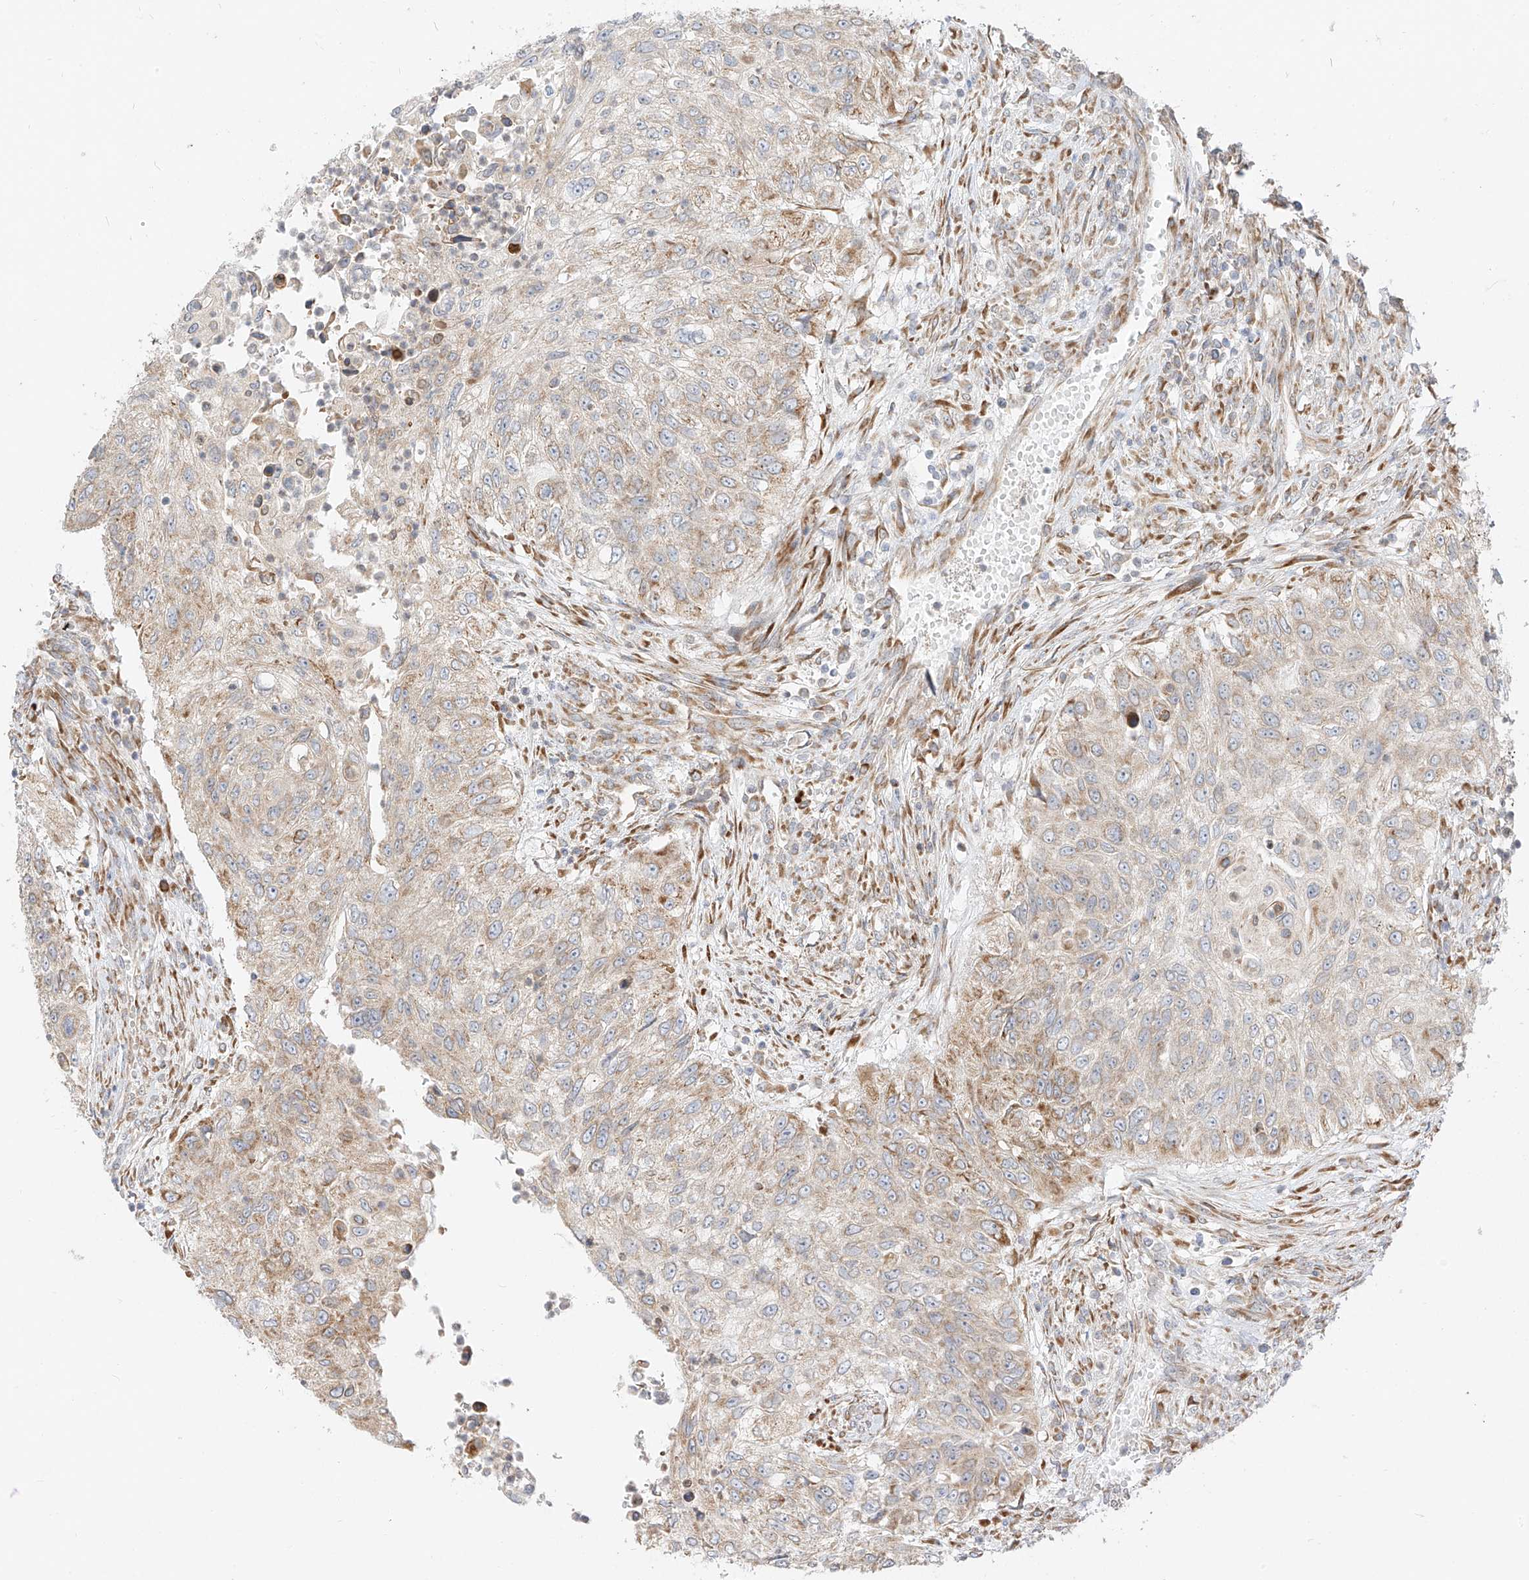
{"staining": {"intensity": "moderate", "quantity": "<25%", "location": "cytoplasmic/membranous"}, "tissue": "urothelial cancer", "cell_type": "Tumor cells", "image_type": "cancer", "snomed": [{"axis": "morphology", "description": "Urothelial carcinoma, High grade"}, {"axis": "topography", "description": "Urinary bladder"}], "caption": "A brown stain labels moderate cytoplasmic/membranous staining of a protein in human urothelial cancer tumor cells. The staining was performed using DAB (3,3'-diaminobenzidine) to visualize the protein expression in brown, while the nuclei were stained in blue with hematoxylin (Magnification: 20x).", "gene": "STT3A", "patient": {"sex": "female", "age": 60}}